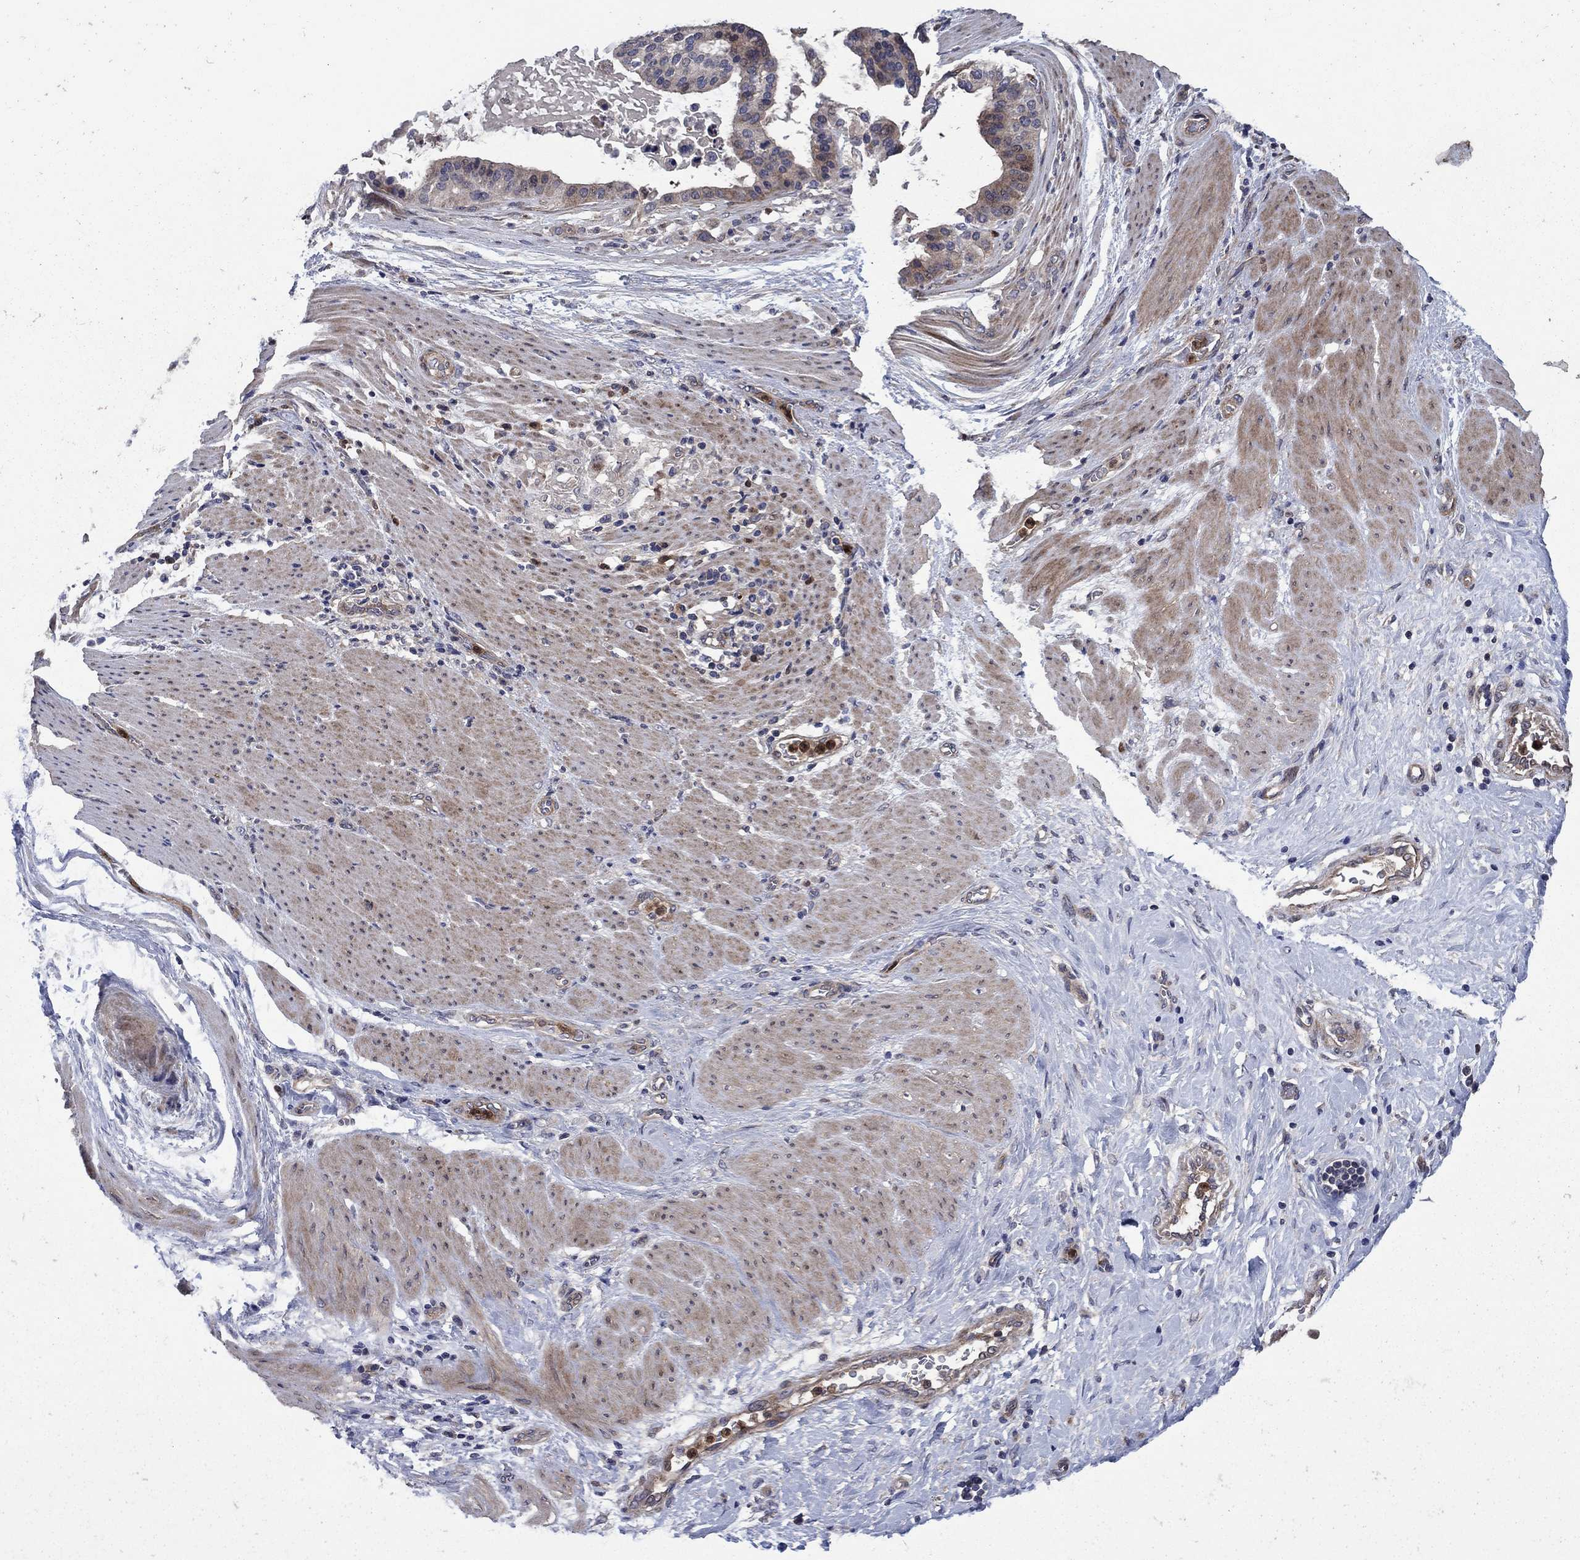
{"staining": {"intensity": "moderate", "quantity": "<25%", "location": "cytoplasmic/membranous"}, "tissue": "stomach cancer", "cell_type": "Tumor cells", "image_type": "cancer", "snomed": [{"axis": "morphology", "description": "Adenocarcinoma, NOS"}, {"axis": "topography", "description": "Stomach"}], "caption": "Stomach adenocarcinoma tissue exhibits moderate cytoplasmic/membranous staining in about <25% of tumor cells The staining is performed using DAB (3,3'-diaminobenzidine) brown chromogen to label protein expression. The nuclei are counter-stained blue using hematoxylin.", "gene": "MSRB1", "patient": {"sex": "male", "age": 48}}